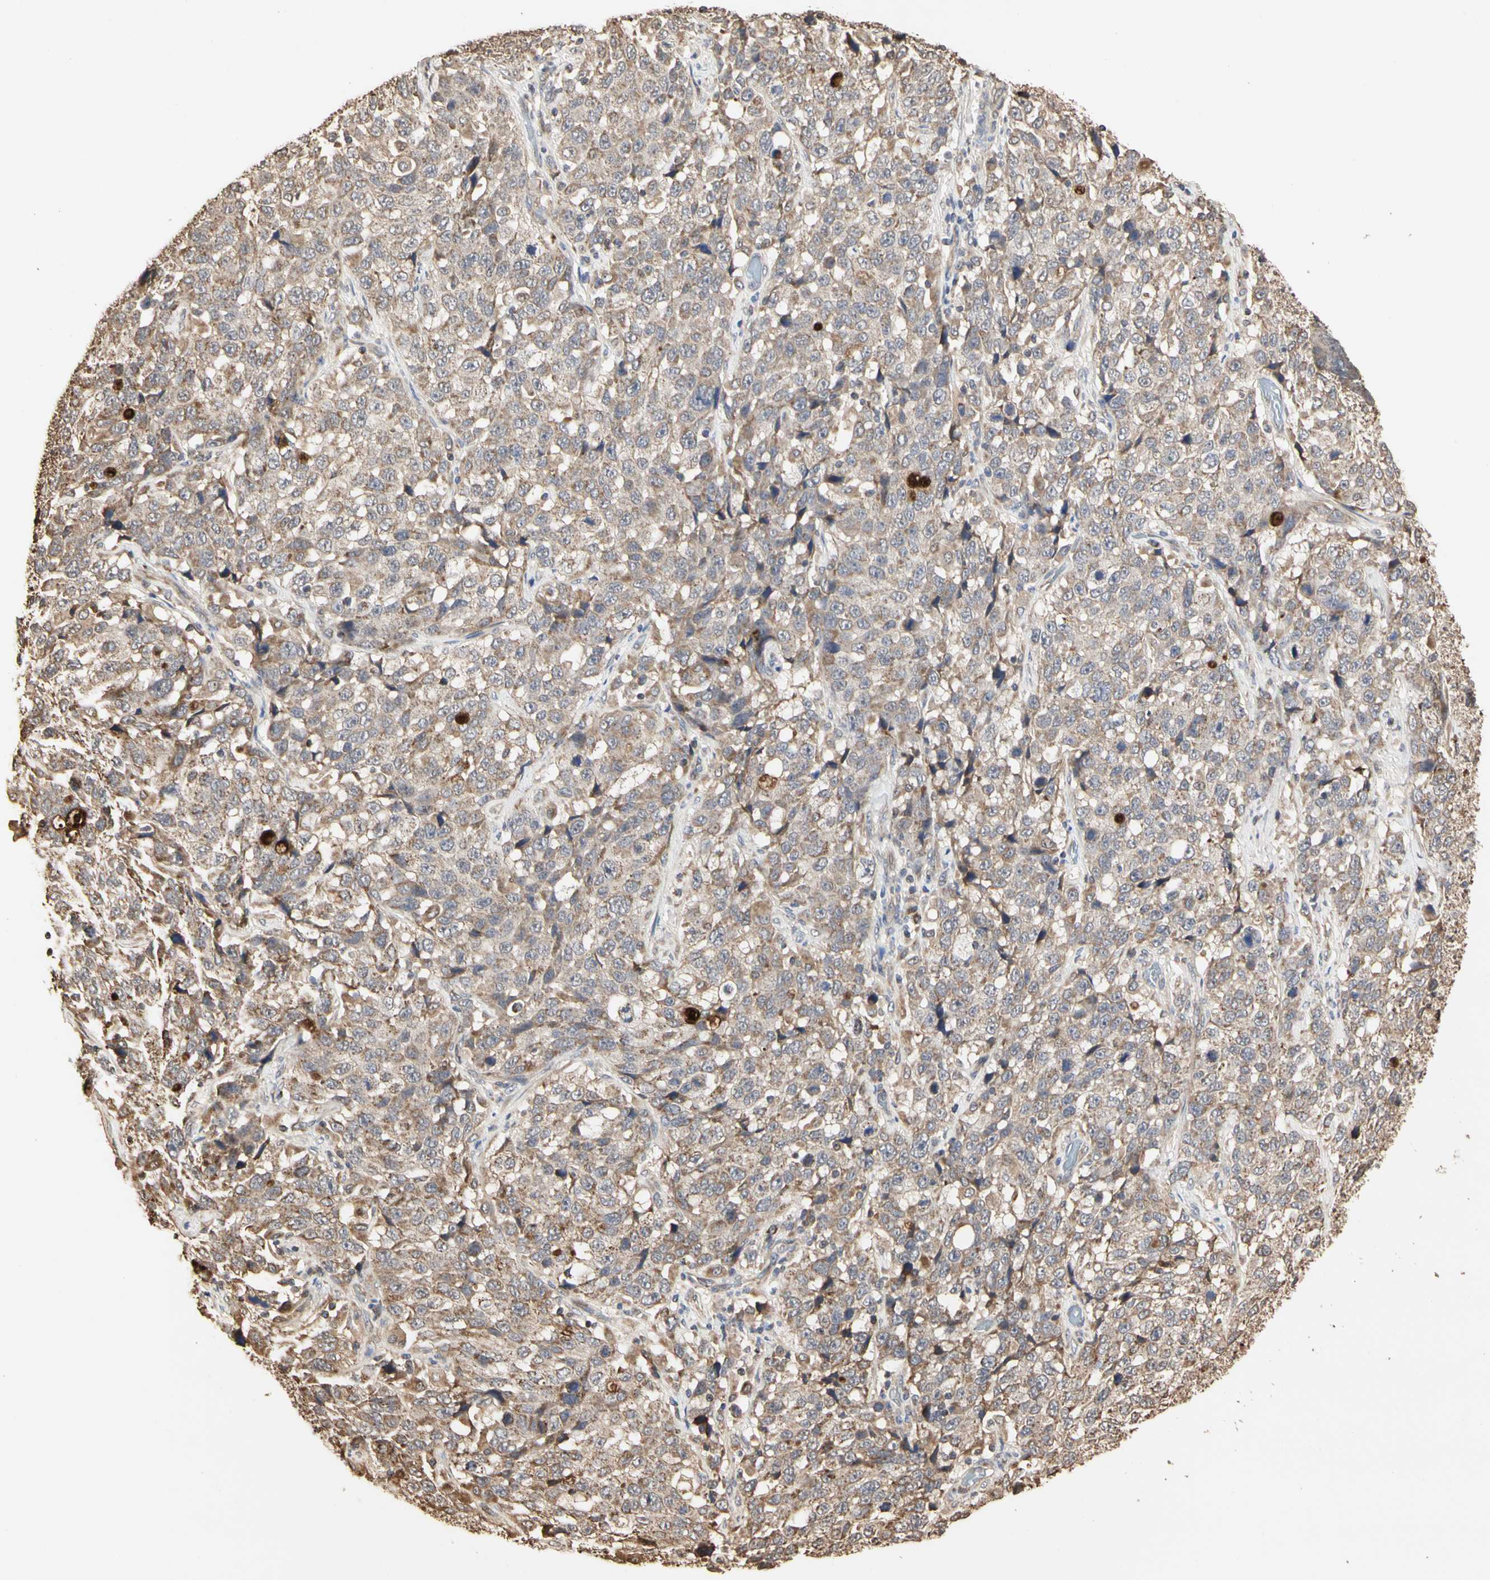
{"staining": {"intensity": "moderate", "quantity": ">75%", "location": "cytoplasmic/membranous"}, "tissue": "stomach cancer", "cell_type": "Tumor cells", "image_type": "cancer", "snomed": [{"axis": "morphology", "description": "Normal tissue, NOS"}, {"axis": "morphology", "description": "Adenocarcinoma, NOS"}, {"axis": "topography", "description": "Stomach"}], "caption": "Immunohistochemistry (IHC) staining of stomach adenocarcinoma, which reveals medium levels of moderate cytoplasmic/membranous staining in approximately >75% of tumor cells indicating moderate cytoplasmic/membranous protein expression. The staining was performed using DAB (3,3'-diaminobenzidine) (brown) for protein detection and nuclei were counterstained in hematoxylin (blue).", "gene": "TAOK1", "patient": {"sex": "male", "age": 48}}